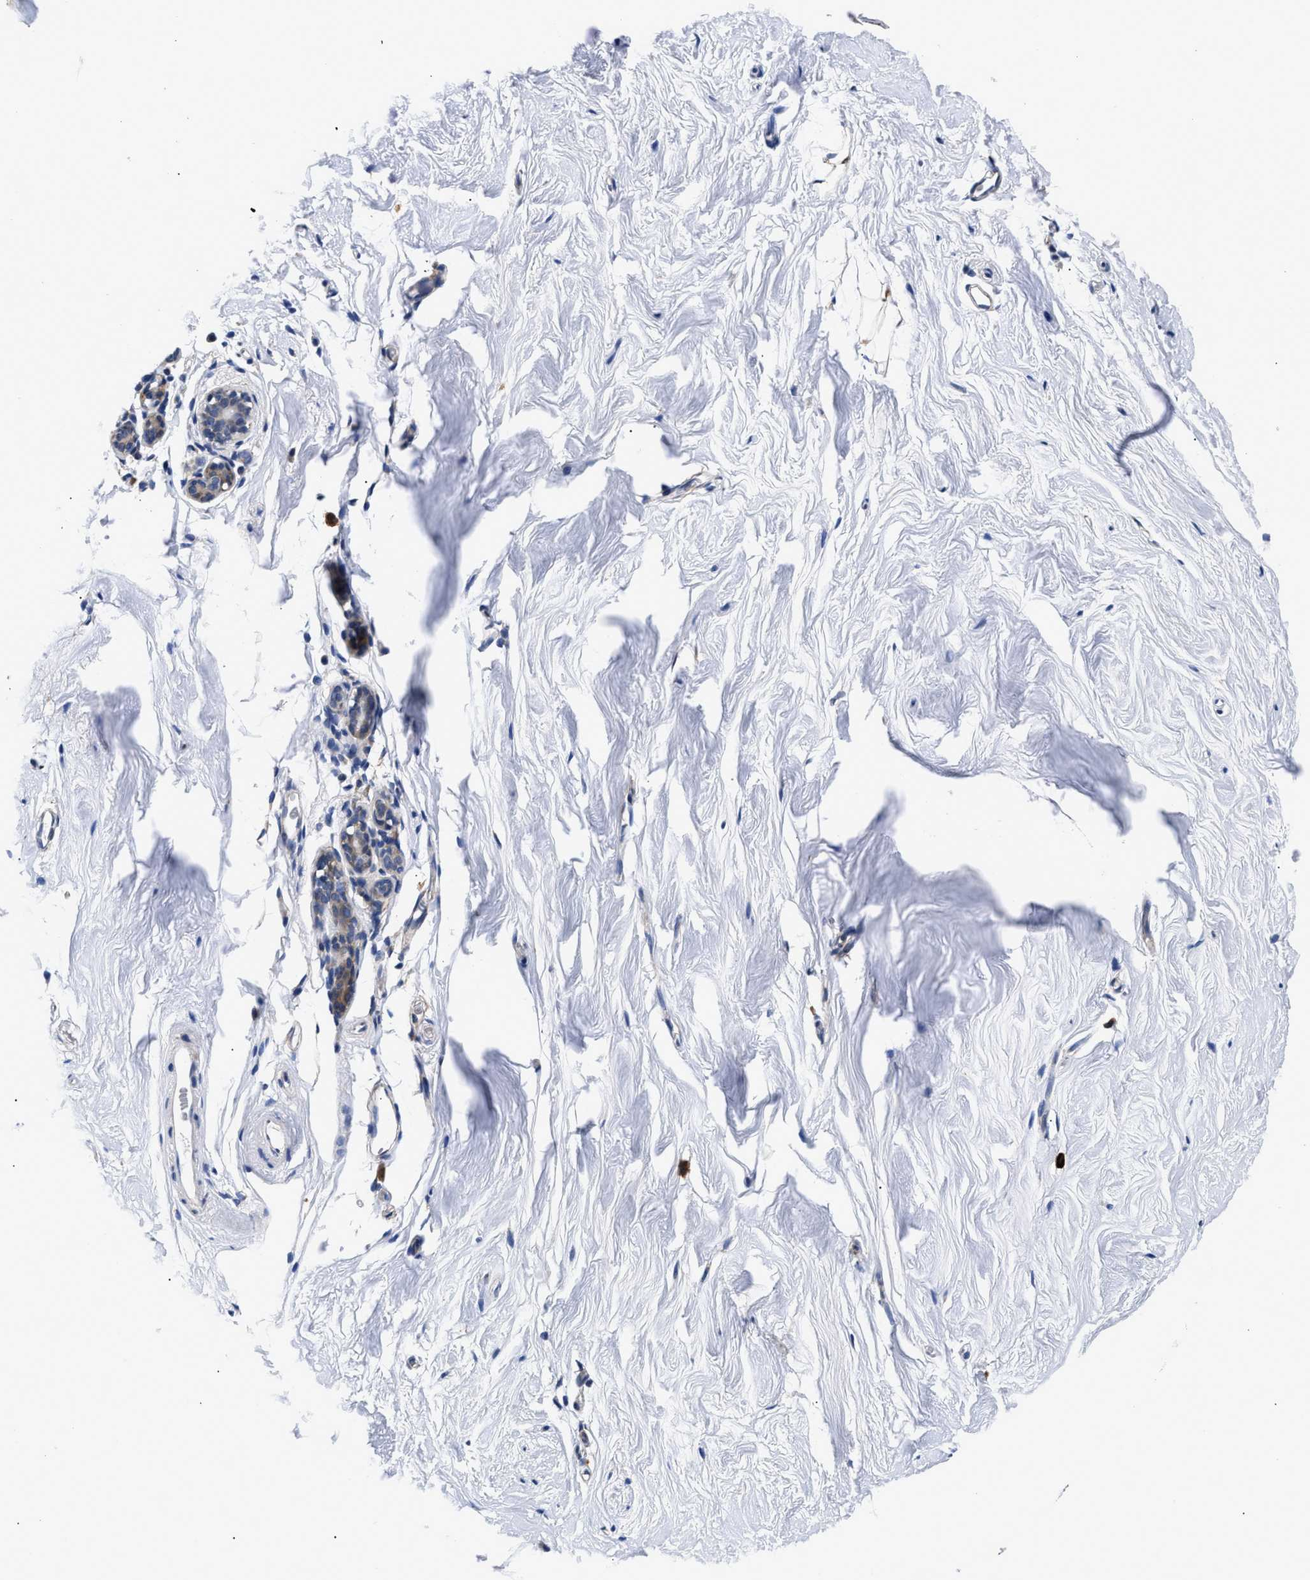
{"staining": {"intensity": "negative", "quantity": "none", "location": "none"}, "tissue": "breast", "cell_type": "Adipocytes", "image_type": "normal", "snomed": [{"axis": "morphology", "description": "Normal tissue, NOS"}, {"axis": "topography", "description": "Breast"}], "caption": "Adipocytes are negative for brown protein staining in benign breast. The staining was performed using DAB to visualize the protein expression in brown, while the nuclei were stained in blue with hematoxylin (Magnification: 20x).", "gene": "RINT1", "patient": {"sex": "female", "age": 62}}